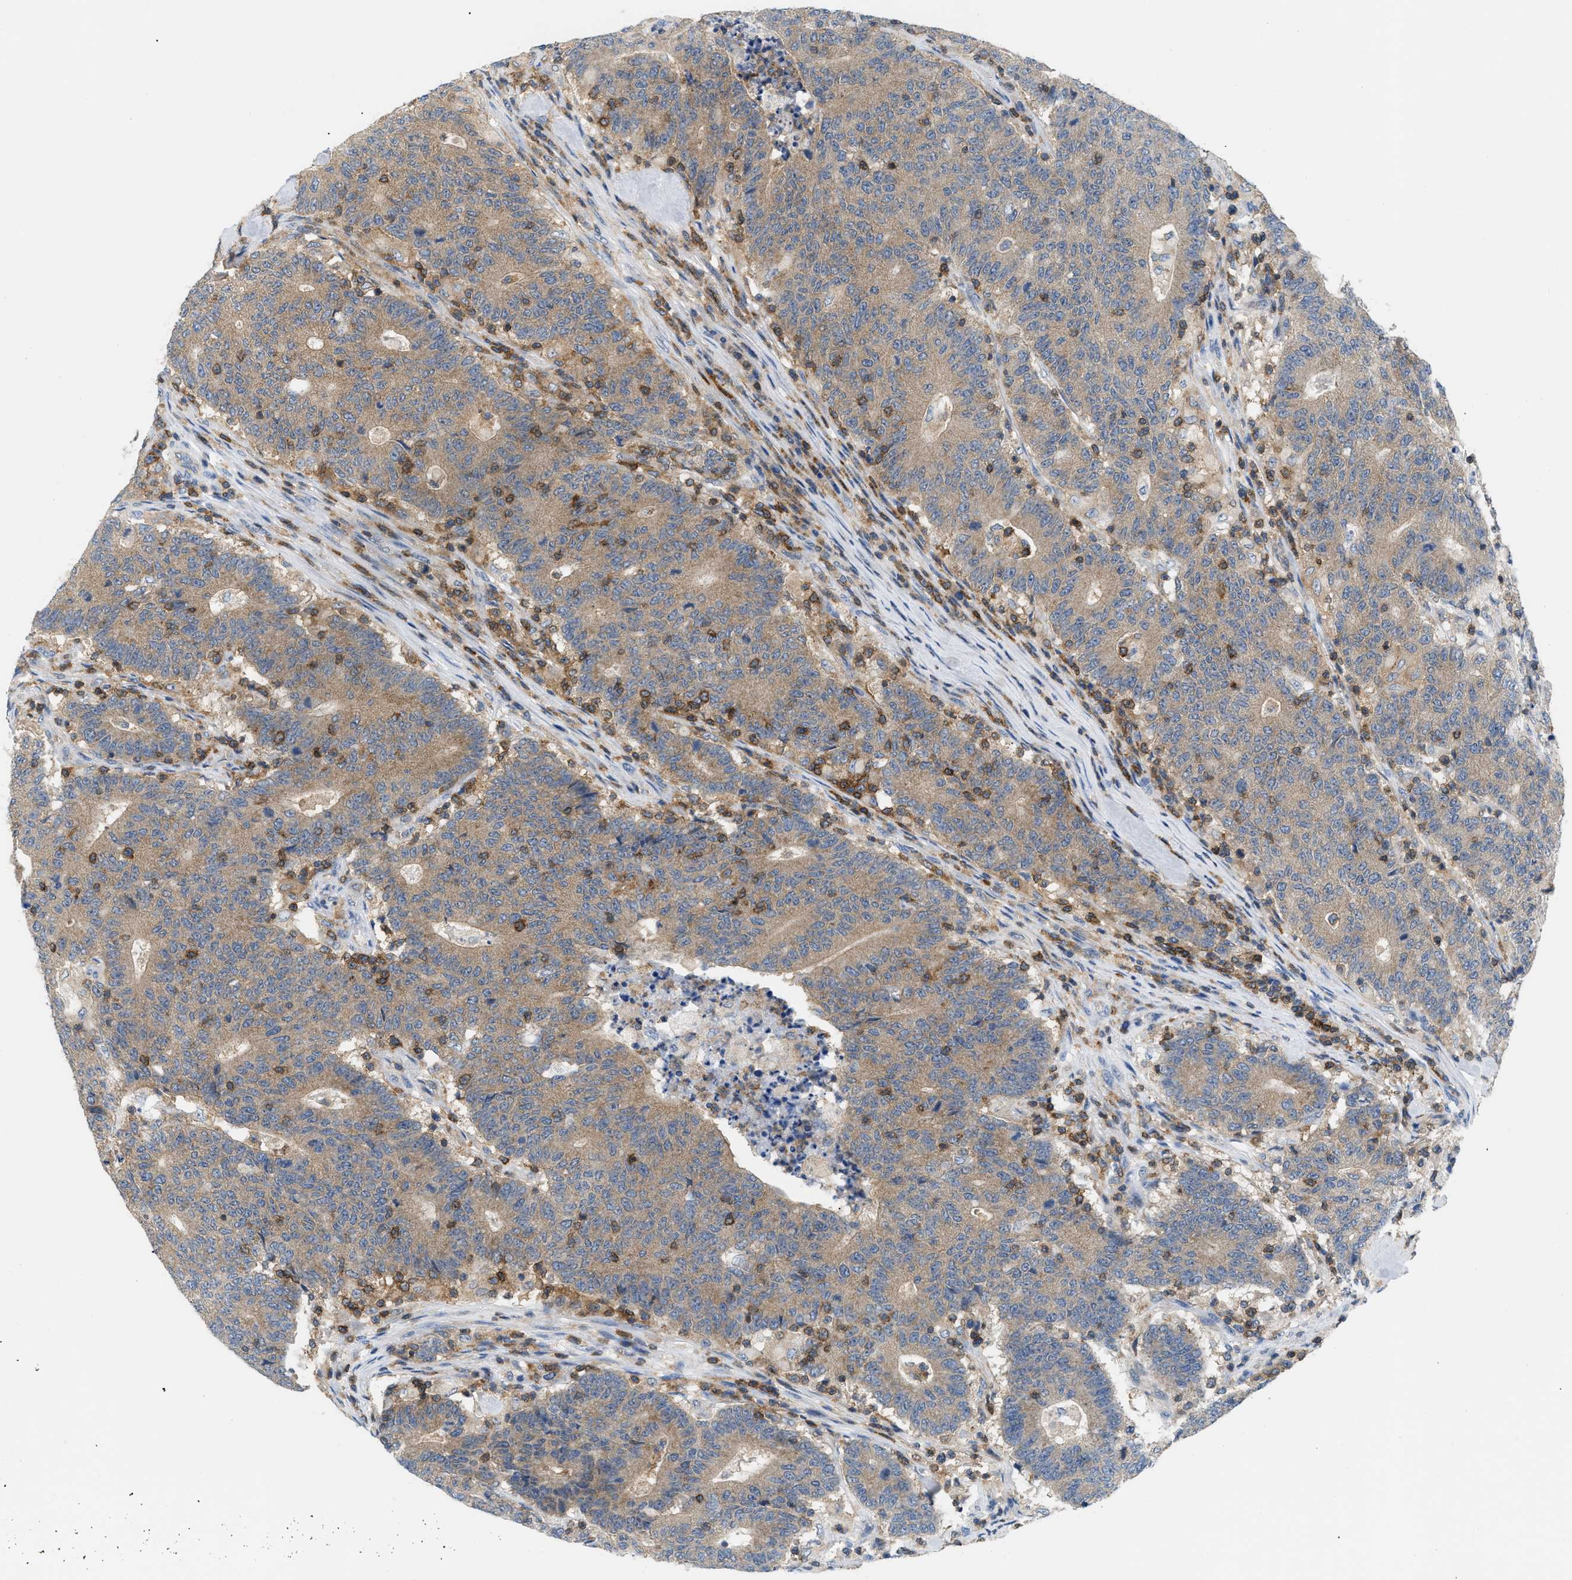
{"staining": {"intensity": "weak", "quantity": ">75%", "location": "cytoplasmic/membranous"}, "tissue": "colorectal cancer", "cell_type": "Tumor cells", "image_type": "cancer", "snomed": [{"axis": "morphology", "description": "Normal tissue, NOS"}, {"axis": "morphology", "description": "Adenocarcinoma, NOS"}, {"axis": "topography", "description": "Colon"}], "caption": "Immunohistochemistry (IHC) histopathology image of colorectal adenocarcinoma stained for a protein (brown), which shows low levels of weak cytoplasmic/membranous staining in about >75% of tumor cells.", "gene": "INPP5D", "patient": {"sex": "female", "age": 75}}